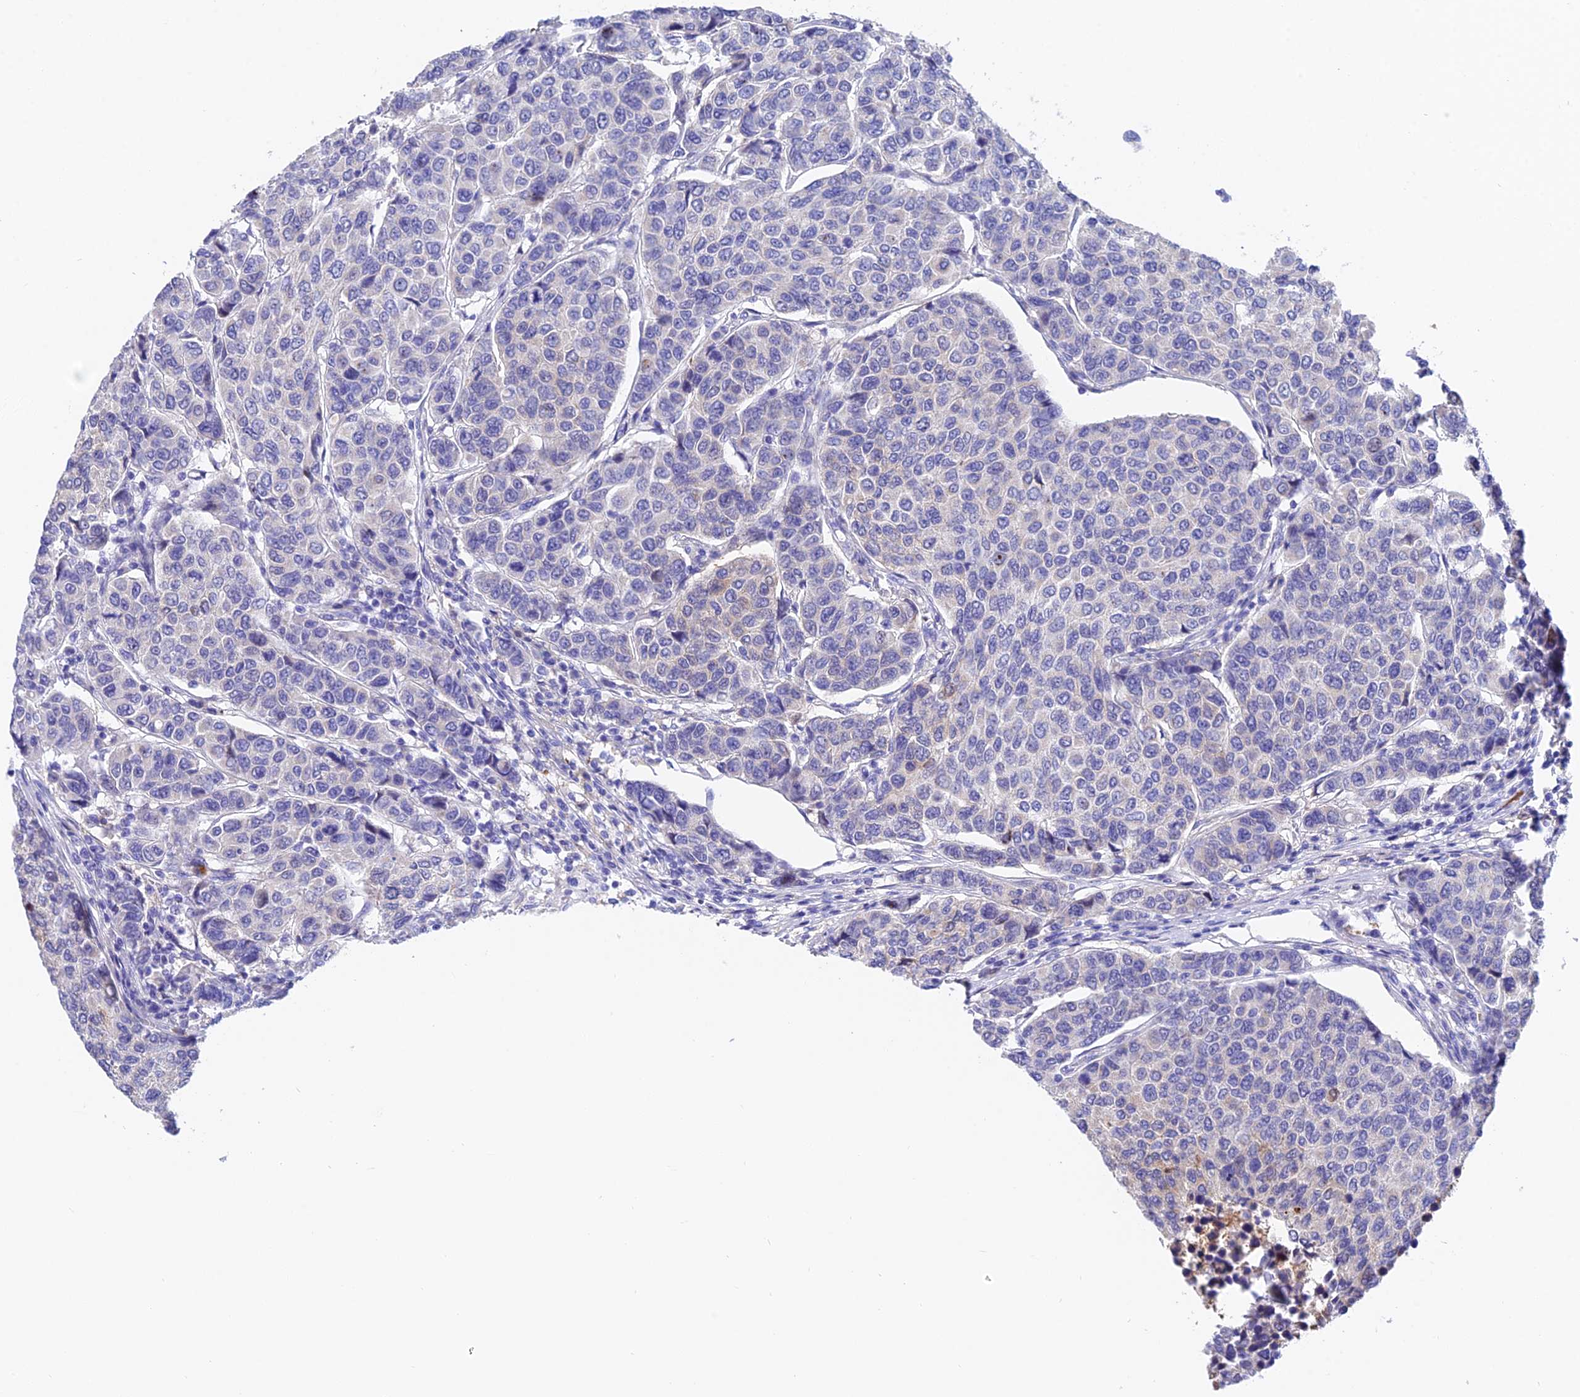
{"staining": {"intensity": "negative", "quantity": "none", "location": "none"}, "tissue": "breast cancer", "cell_type": "Tumor cells", "image_type": "cancer", "snomed": [{"axis": "morphology", "description": "Duct carcinoma"}, {"axis": "topography", "description": "Breast"}], "caption": "Tumor cells show no significant expression in breast intraductal carcinoma.", "gene": "CEP41", "patient": {"sex": "female", "age": 55}}